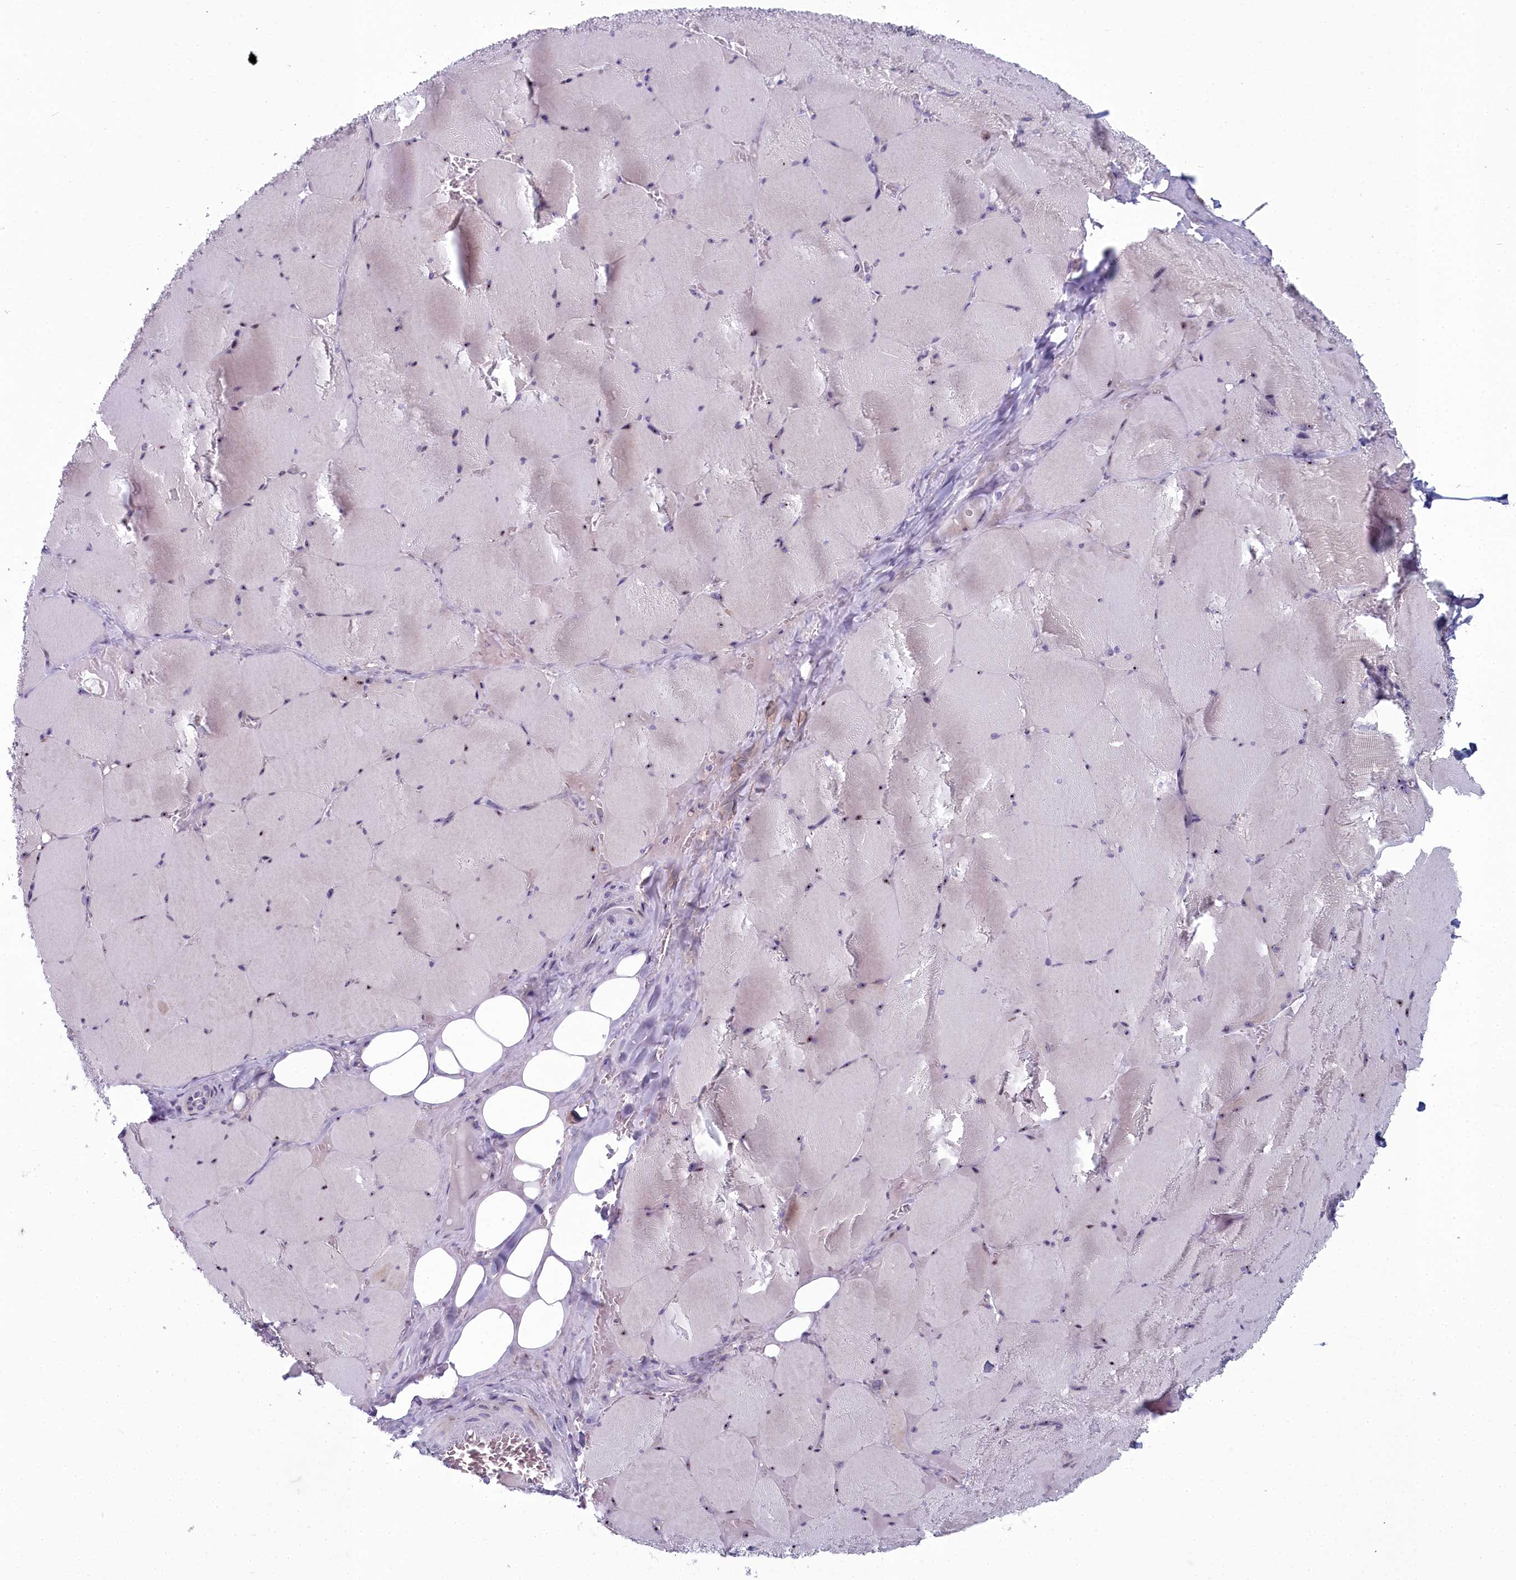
{"staining": {"intensity": "negative", "quantity": "none", "location": "none"}, "tissue": "skeletal muscle", "cell_type": "Myocytes", "image_type": "normal", "snomed": [{"axis": "morphology", "description": "Normal tissue, NOS"}, {"axis": "topography", "description": "Skeletal muscle"}, {"axis": "topography", "description": "Head-Neck"}], "caption": "A histopathology image of skeletal muscle stained for a protein reveals no brown staining in myocytes.", "gene": "INSYN2A", "patient": {"sex": "male", "age": 66}}